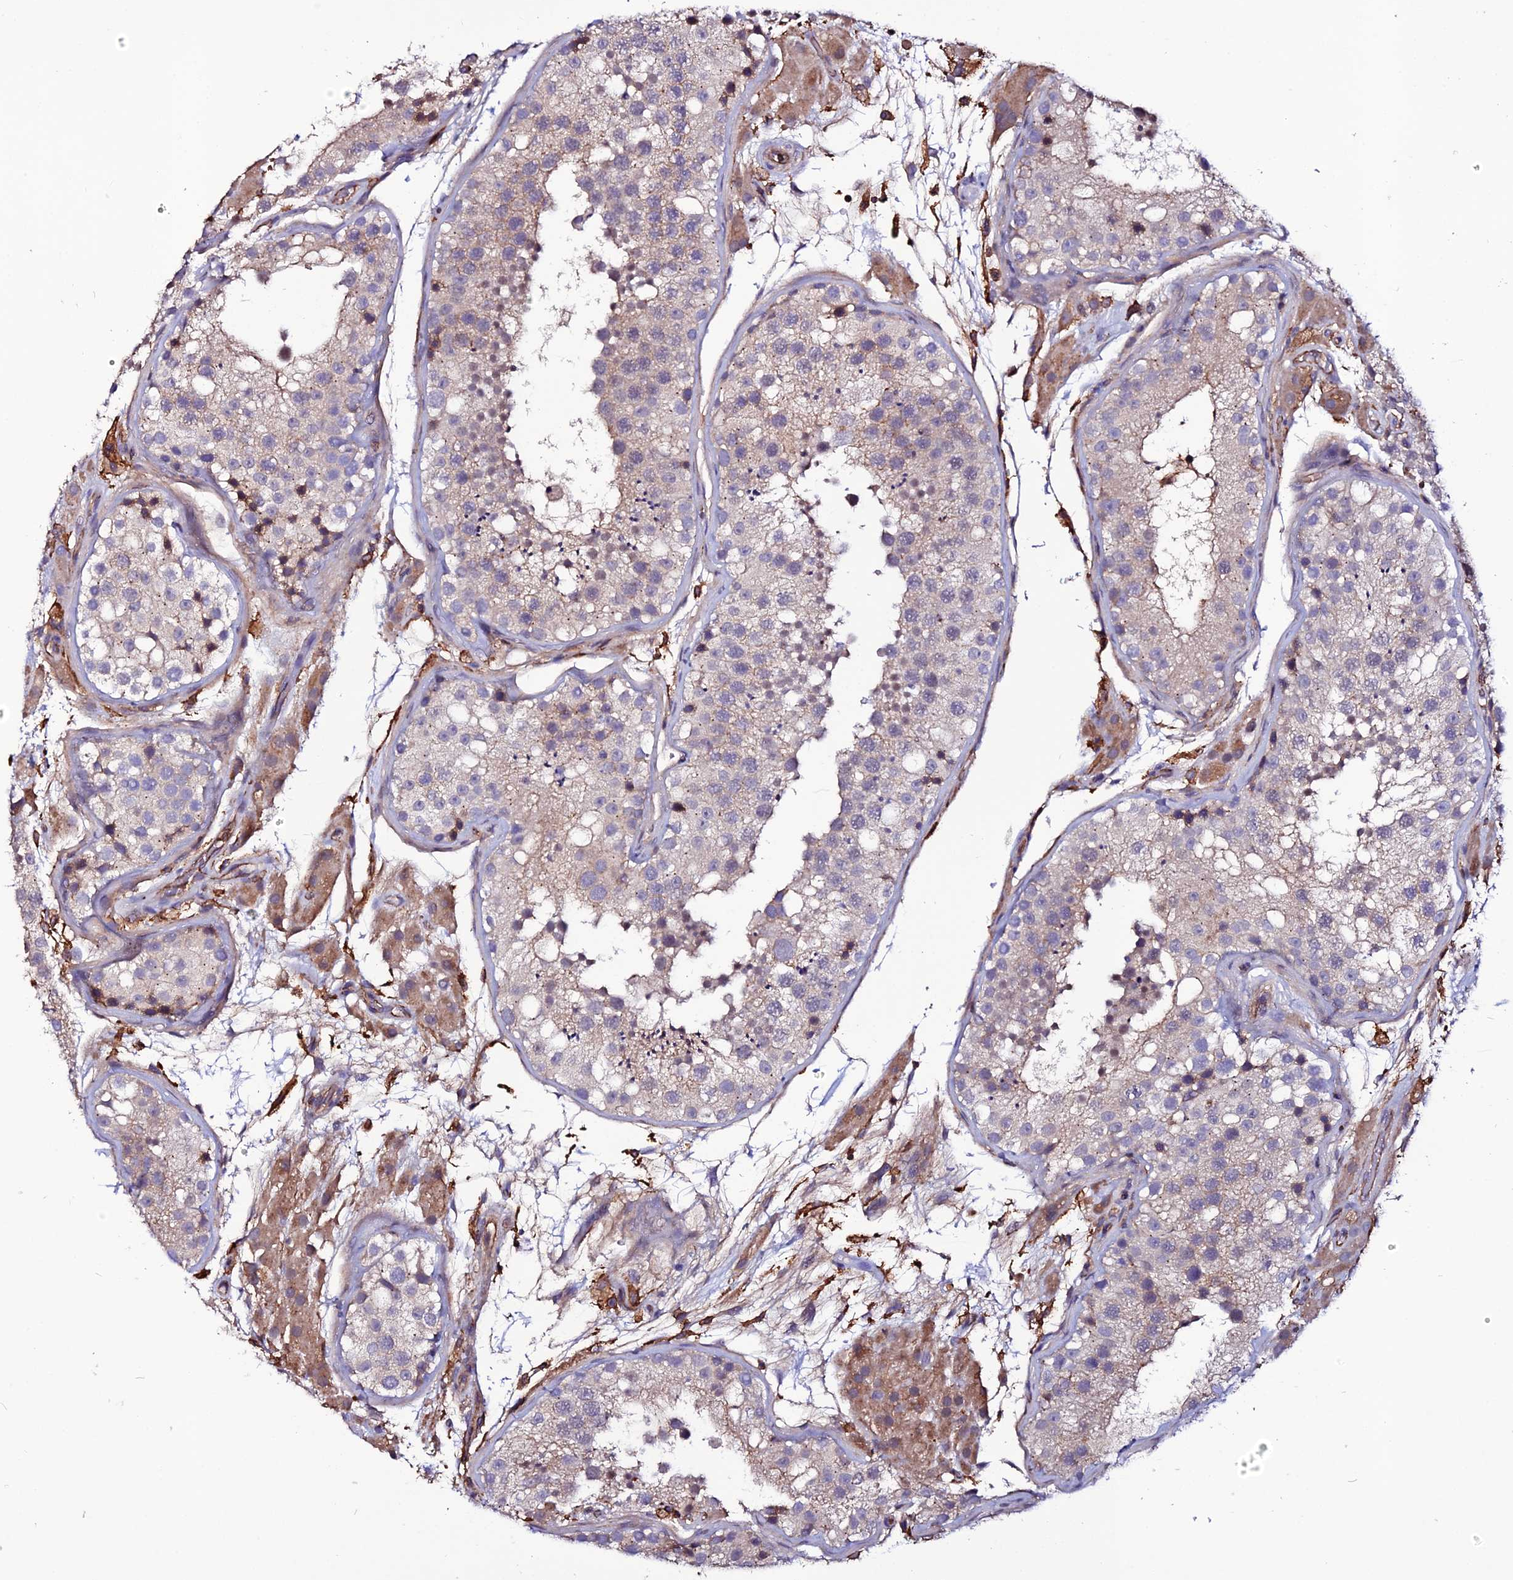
{"staining": {"intensity": "moderate", "quantity": "<25%", "location": "nuclear"}, "tissue": "testis", "cell_type": "Cells in seminiferous ducts", "image_type": "normal", "snomed": [{"axis": "morphology", "description": "Normal tissue, NOS"}, {"axis": "topography", "description": "Testis"}], "caption": "DAB immunohistochemical staining of benign human testis demonstrates moderate nuclear protein positivity in about <25% of cells in seminiferous ducts.", "gene": "USP17L10", "patient": {"sex": "male", "age": 26}}